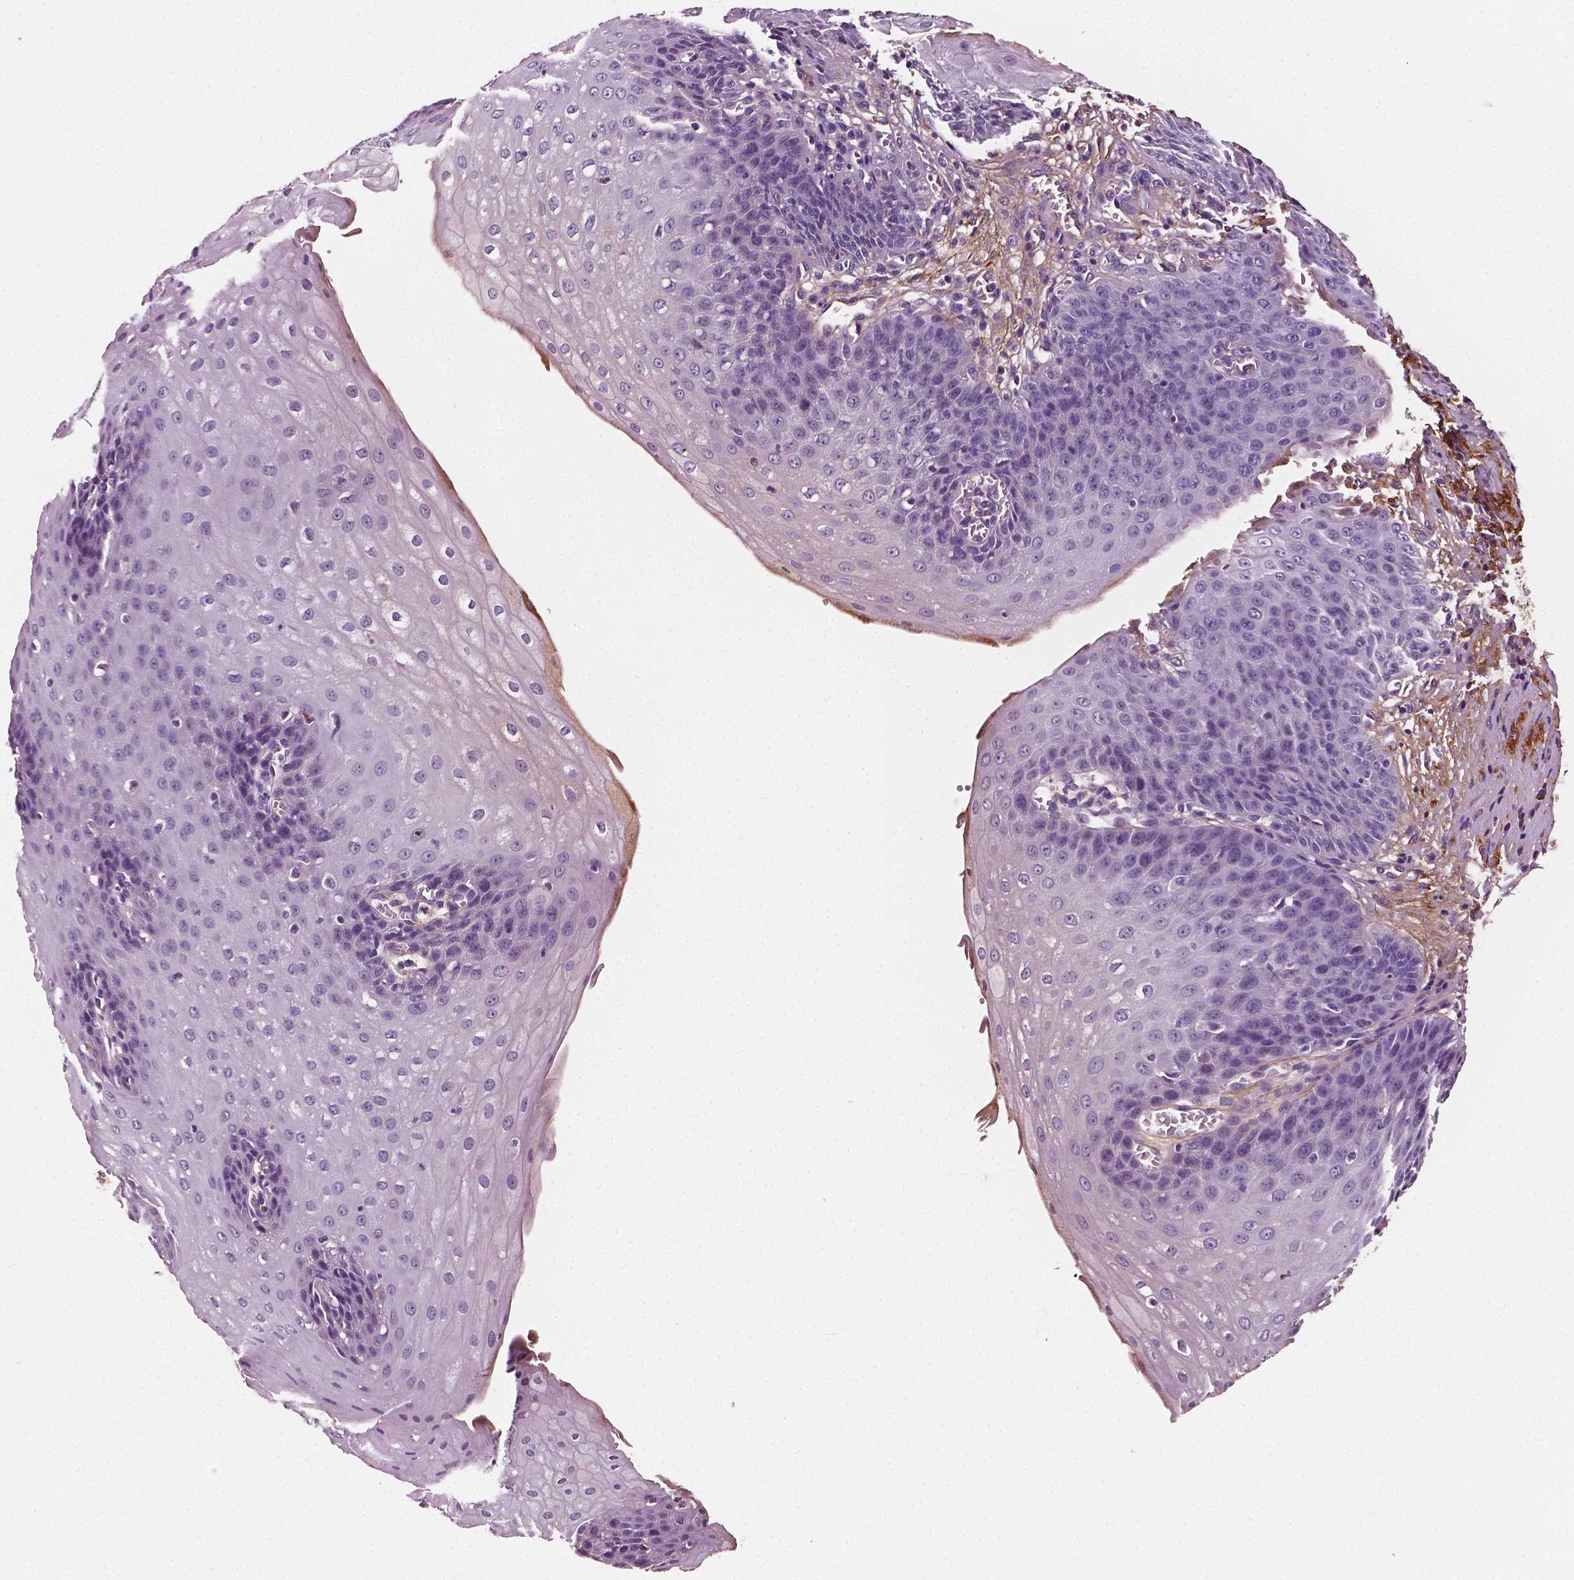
{"staining": {"intensity": "negative", "quantity": "none", "location": "none"}, "tissue": "esophagus", "cell_type": "Squamous epithelial cells", "image_type": "normal", "snomed": [{"axis": "morphology", "description": "Normal tissue, NOS"}, {"axis": "topography", "description": "Esophagus"}], "caption": "IHC of unremarkable esophagus shows no expression in squamous epithelial cells.", "gene": "FBLN1", "patient": {"sex": "male", "age": 71}}